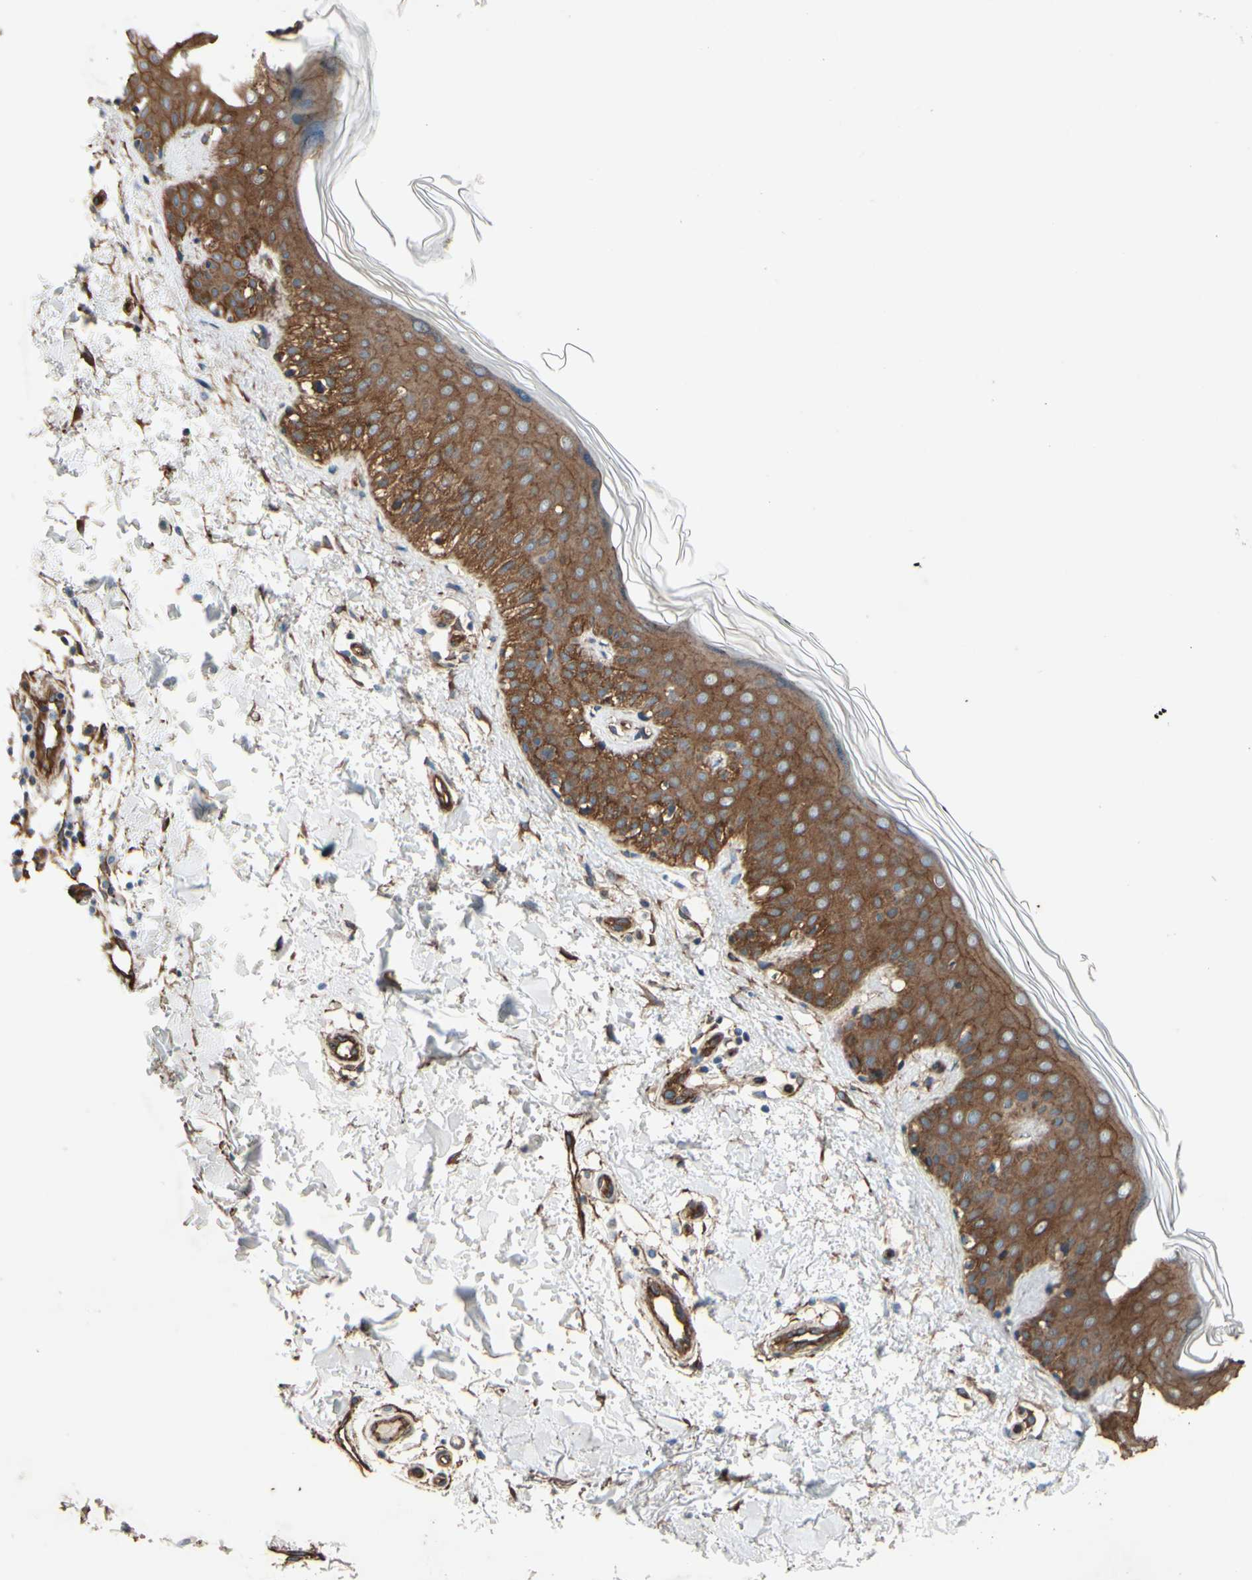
{"staining": {"intensity": "strong", "quantity": ">75%", "location": "cytoplasmic/membranous"}, "tissue": "skin", "cell_type": "Fibroblasts", "image_type": "normal", "snomed": [{"axis": "morphology", "description": "Normal tissue, NOS"}, {"axis": "topography", "description": "Skin"}], "caption": "Immunohistochemical staining of unremarkable human skin demonstrates strong cytoplasmic/membranous protein positivity in approximately >75% of fibroblasts.", "gene": "CTTNBP2", "patient": {"sex": "male", "age": 67}}